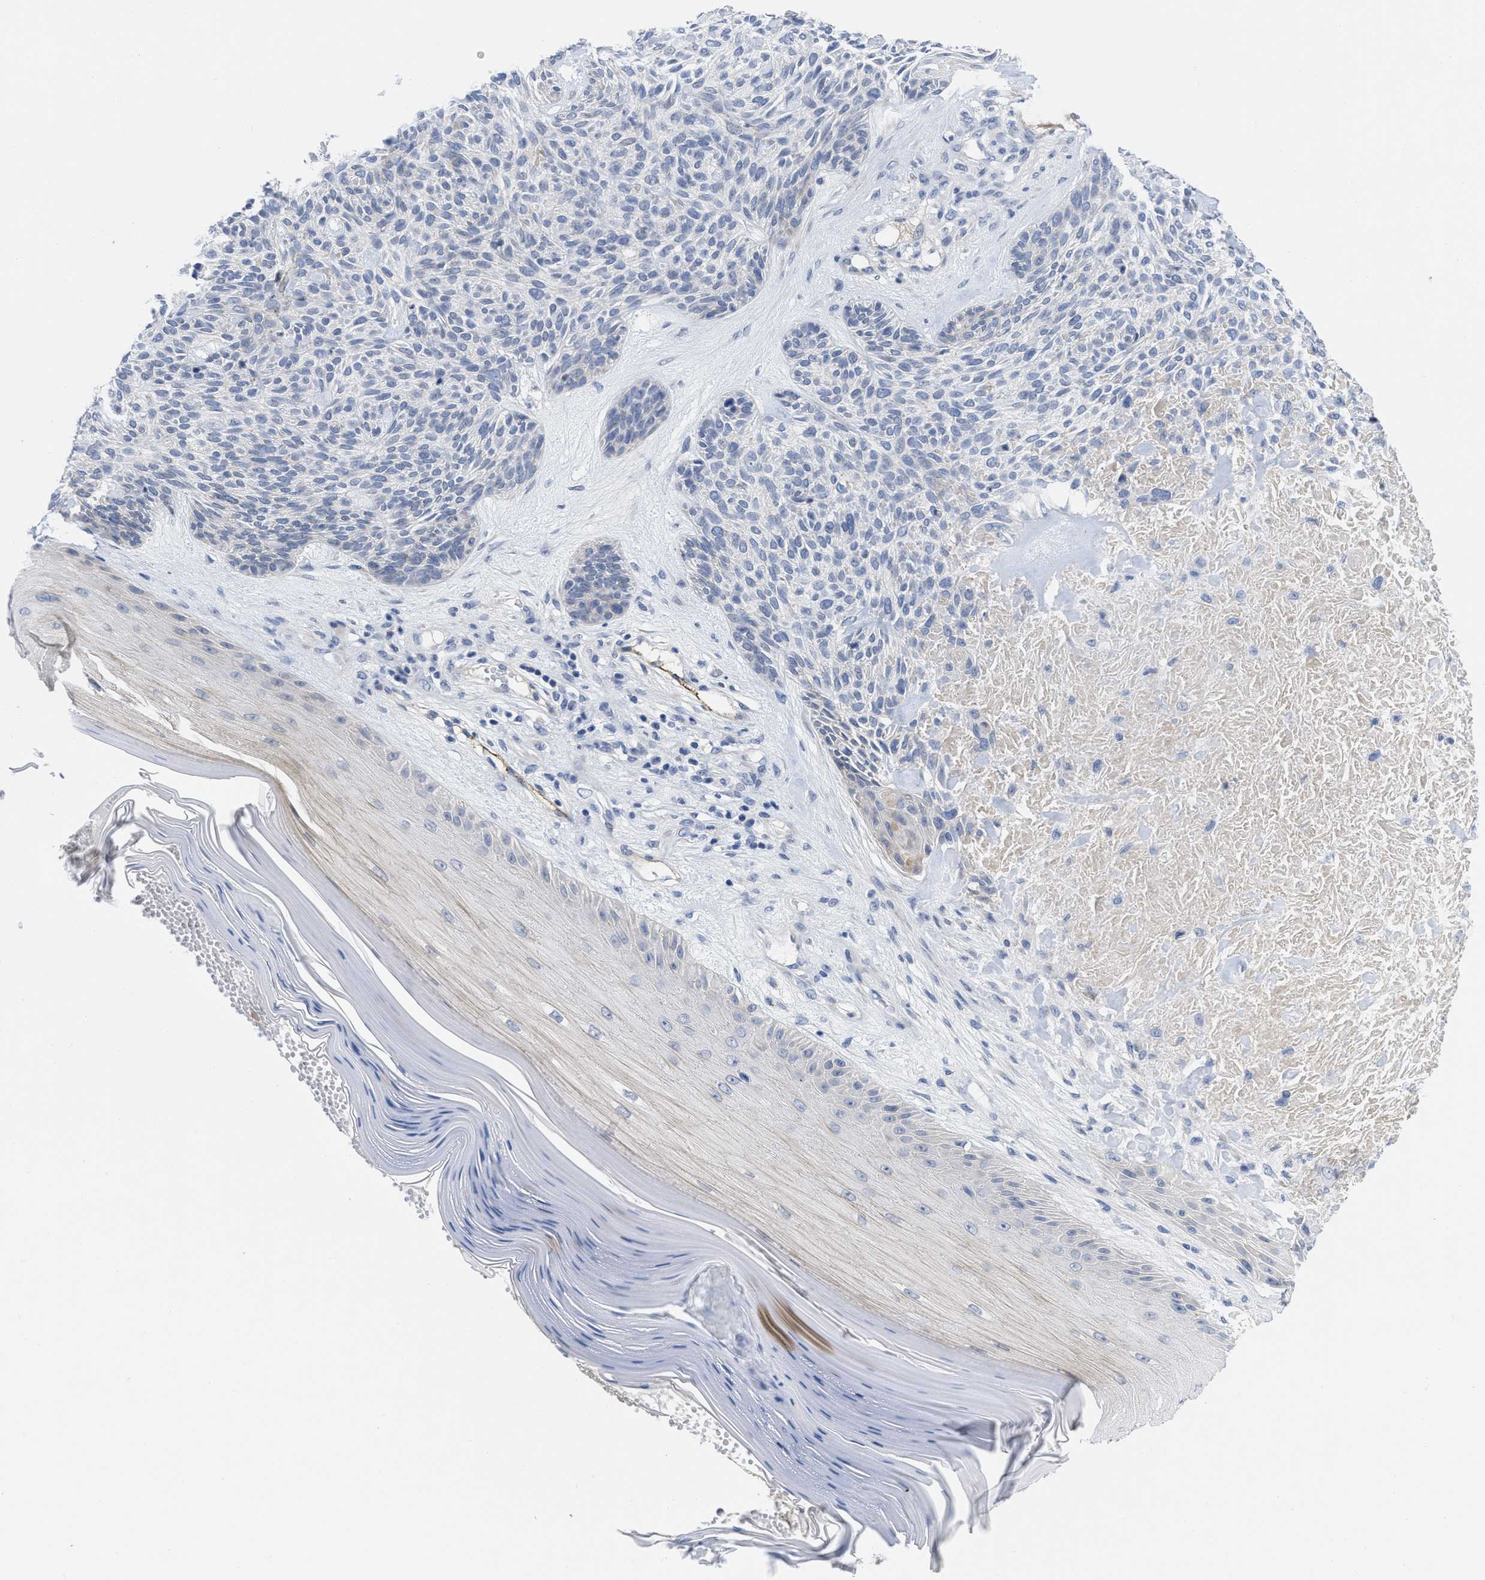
{"staining": {"intensity": "negative", "quantity": "none", "location": "none"}, "tissue": "skin cancer", "cell_type": "Tumor cells", "image_type": "cancer", "snomed": [{"axis": "morphology", "description": "Basal cell carcinoma"}, {"axis": "topography", "description": "Skin"}], "caption": "The image exhibits no staining of tumor cells in skin basal cell carcinoma.", "gene": "ACKR1", "patient": {"sex": "male", "age": 55}}